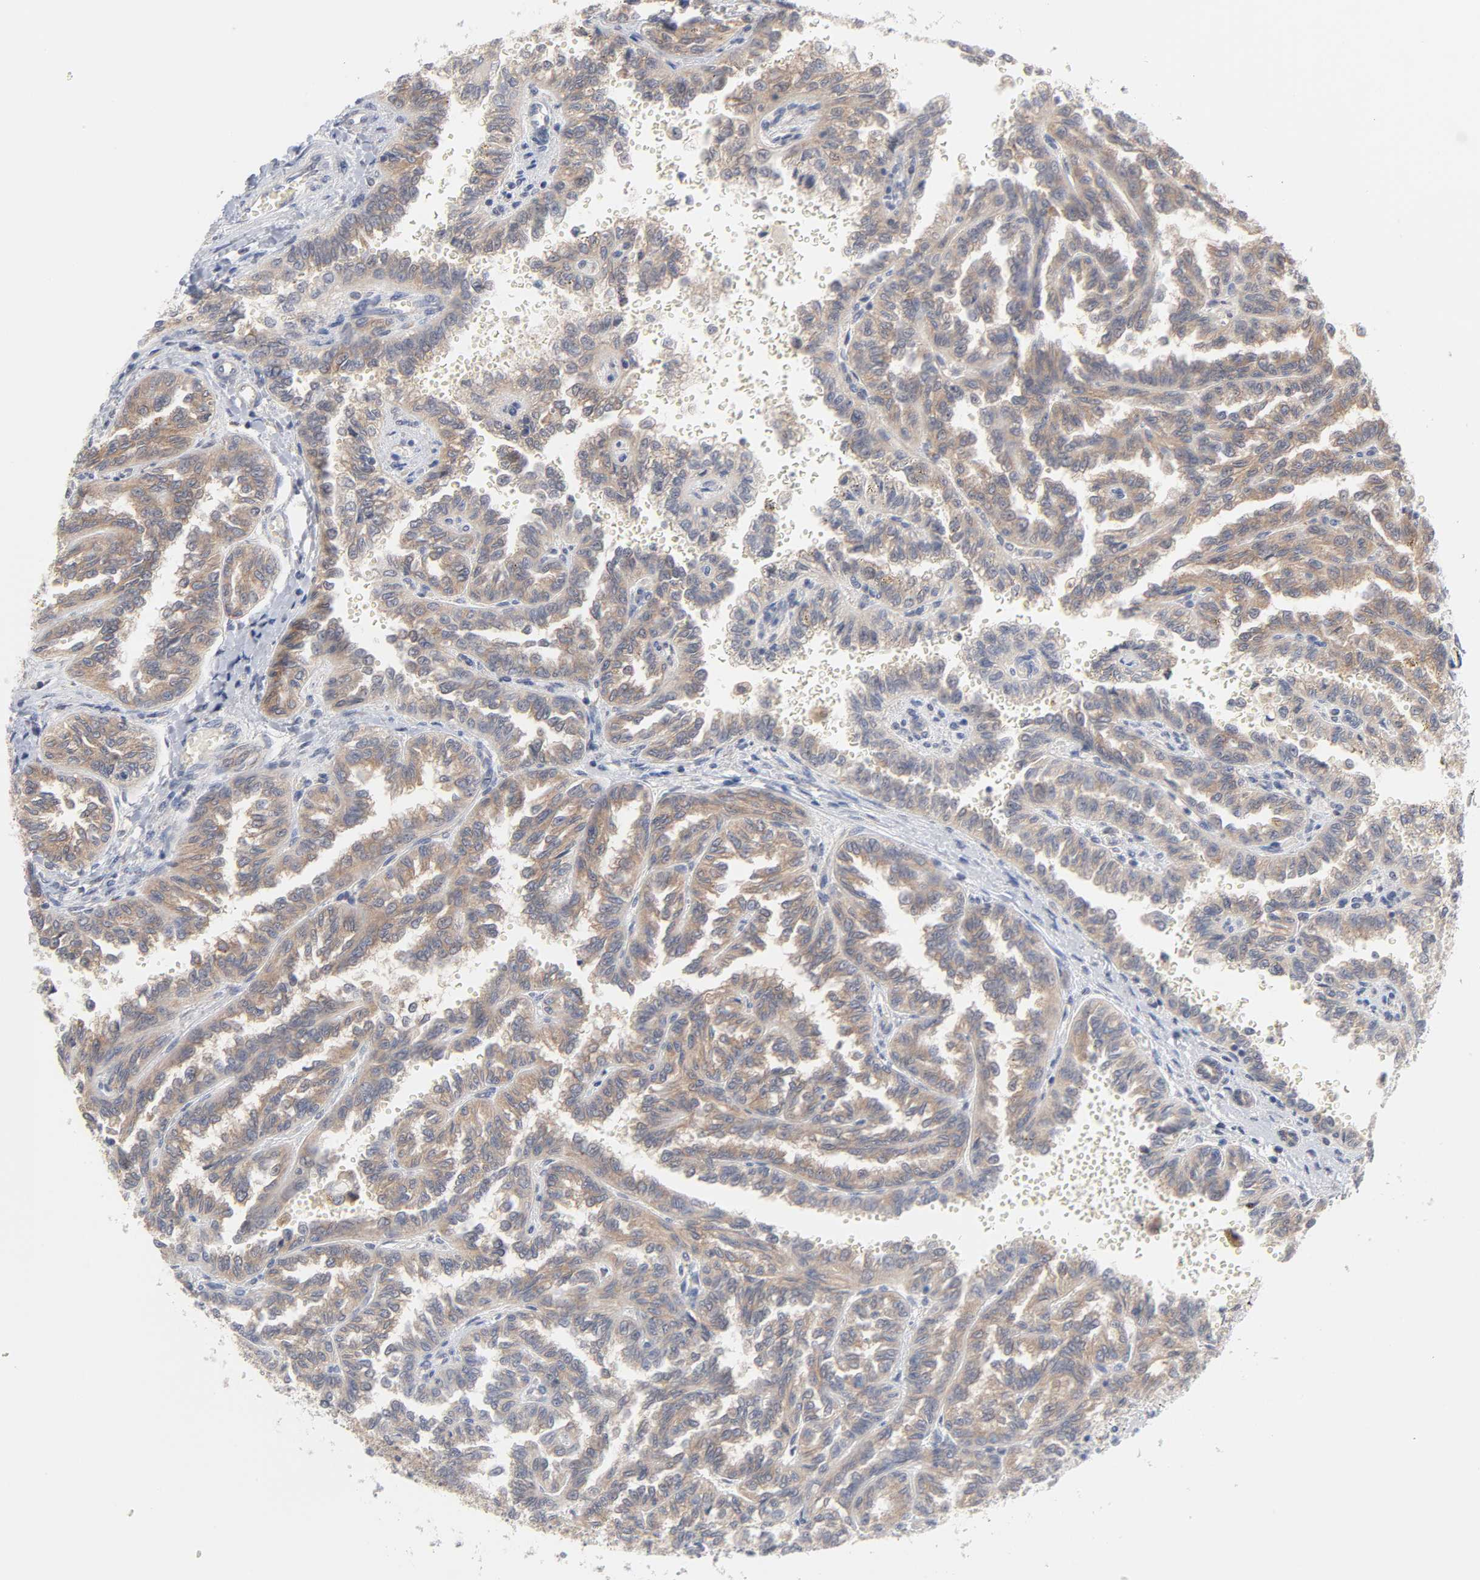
{"staining": {"intensity": "moderate", "quantity": ">75%", "location": "cytoplasmic/membranous"}, "tissue": "renal cancer", "cell_type": "Tumor cells", "image_type": "cancer", "snomed": [{"axis": "morphology", "description": "Inflammation, NOS"}, {"axis": "morphology", "description": "Adenocarcinoma, NOS"}, {"axis": "topography", "description": "Kidney"}], "caption": "A micrograph of renal cancer stained for a protein exhibits moderate cytoplasmic/membranous brown staining in tumor cells.", "gene": "UBL4A", "patient": {"sex": "male", "age": 68}}